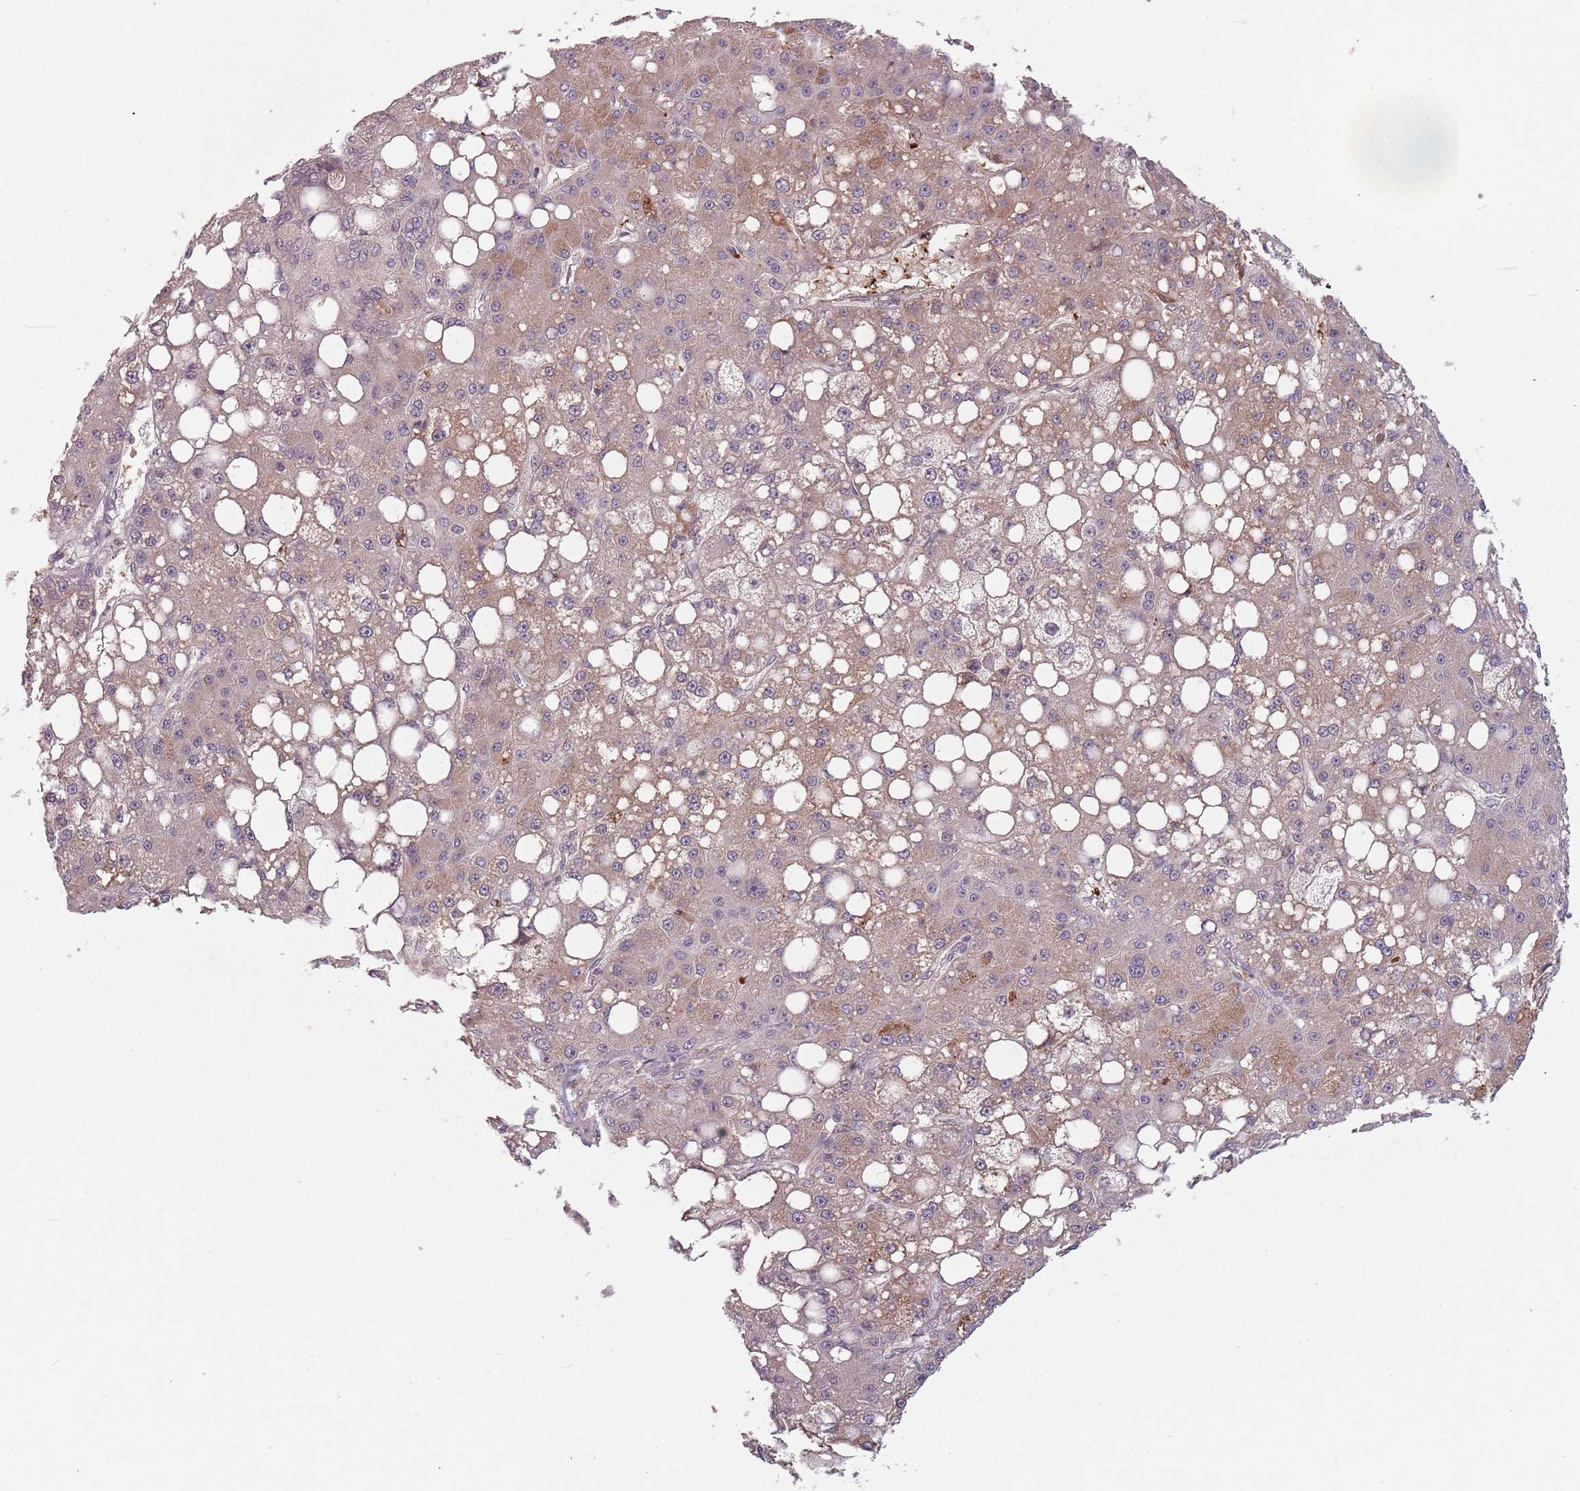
{"staining": {"intensity": "moderate", "quantity": "<25%", "location": "cytoplasmic/membranous"}, "tissue": "liver cancer", "cell_type": "Tumor cells", "image_type": "cancer", "snomed": [{"axis": "morphology", "description": "Carcinoma, Hepatocellular, NOS"}, {"axis": "topography", "description": "Liver"}], "caption": "Brown immunohistochemical staining in human liver cancer (hepatocellular carcinoma) reveals moderate cytoplasmic/membranous positivity in about <25% of tumor cells.", "gene": "GPR180", "patient": {"sex": "male", "age": 67}}